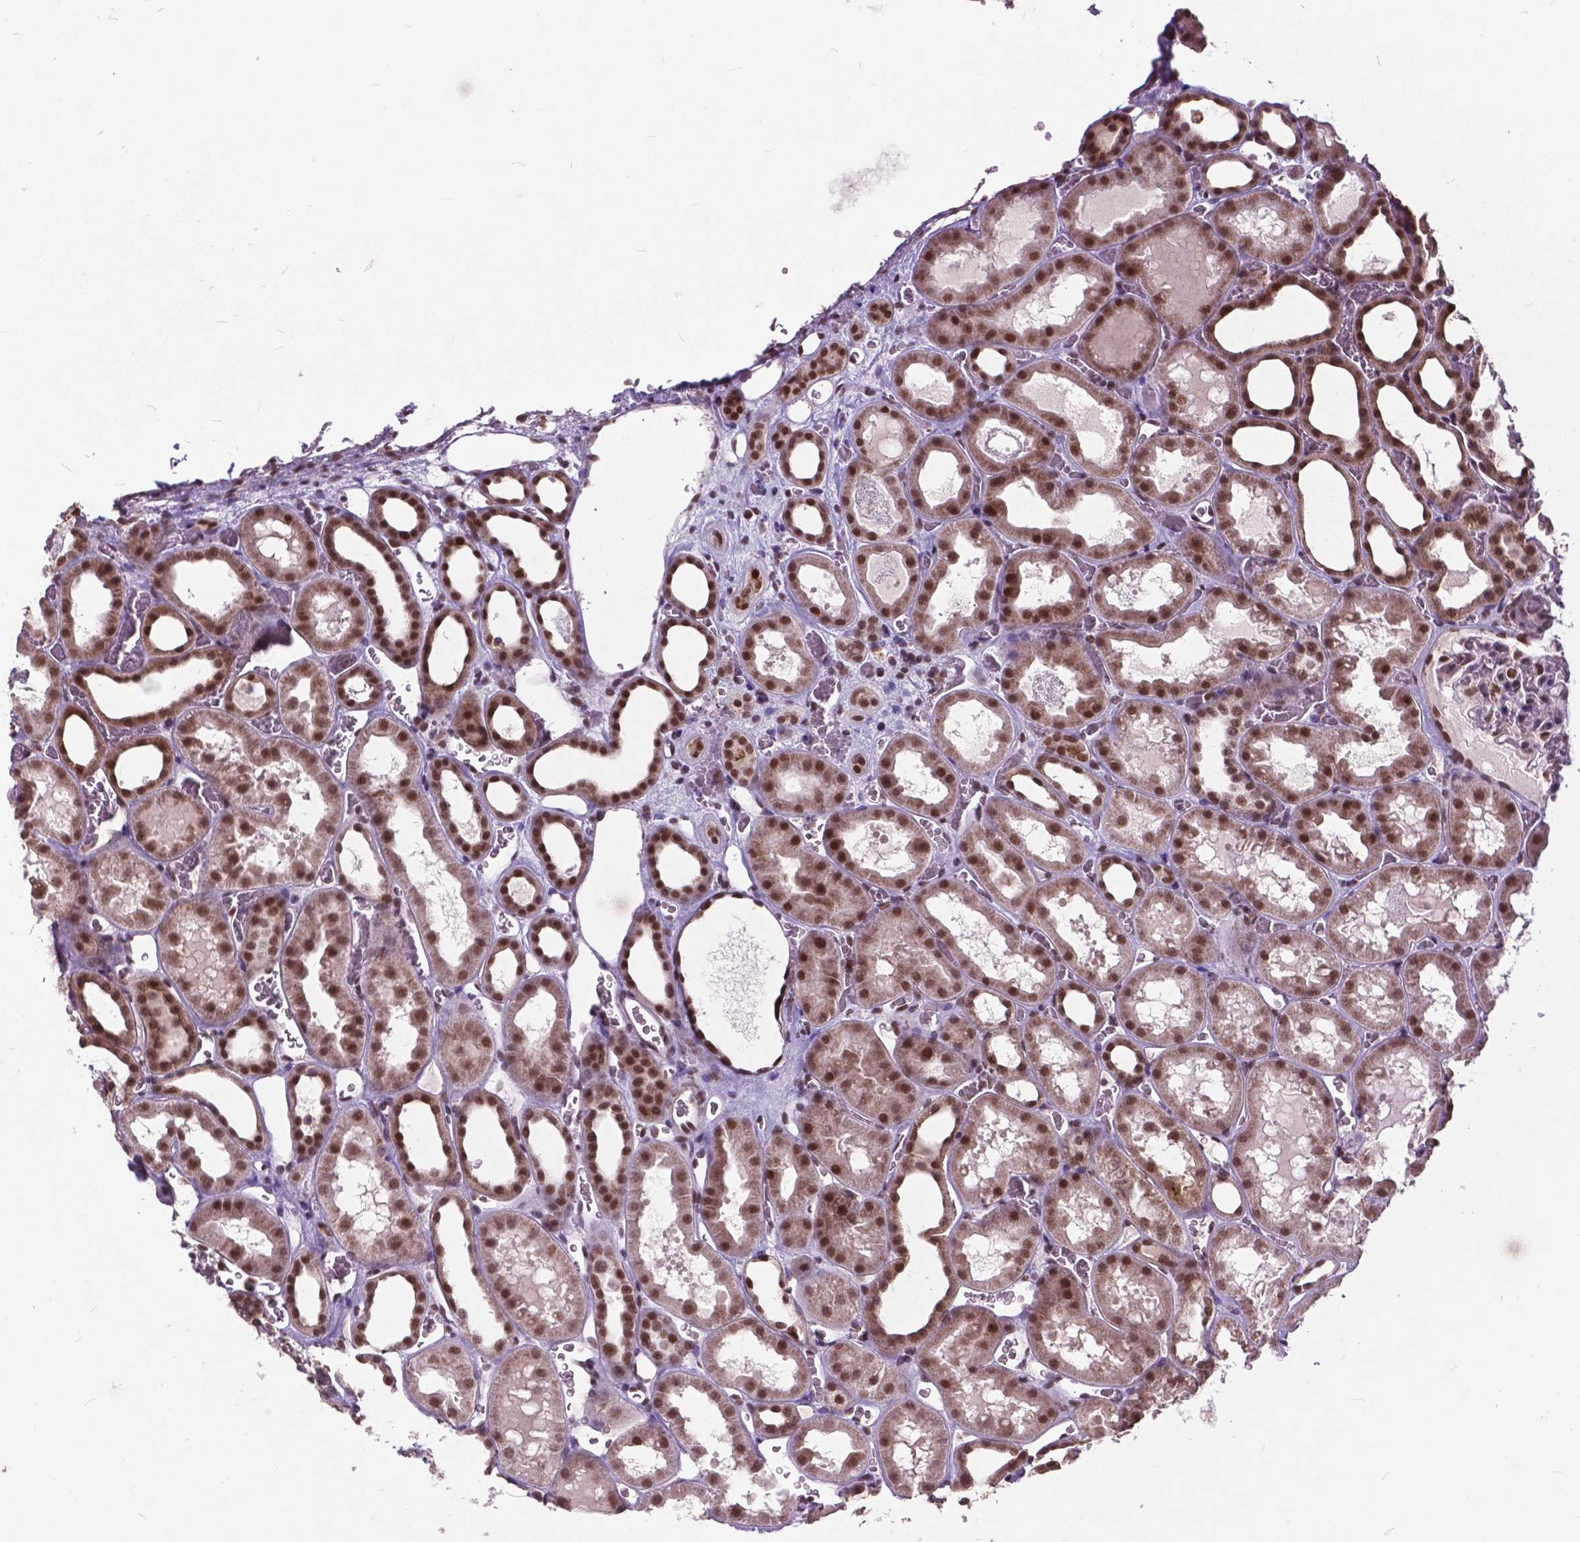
{"staining": {"intensity": "moderate", "quantity": "25%-75%", "location": "nuclear"}, "tissue": "kidney", "cell_type": "Cells in glomeruli", "image_type": "normal", "snomed": [{"axis": "morphology", "description": "Normal tissue, NOS"}, {"axis": "topography", "description": "Kidney"}], "caption": "IHC photomicrograph of normal human kidney stained for a protein (brown), which demonstrates medium levels of moderate nuclear expression in approximately 25%-75% of cells in glomeruli.", "gene": "MSH2", "patient": {"sex": "female", "age": 41}}